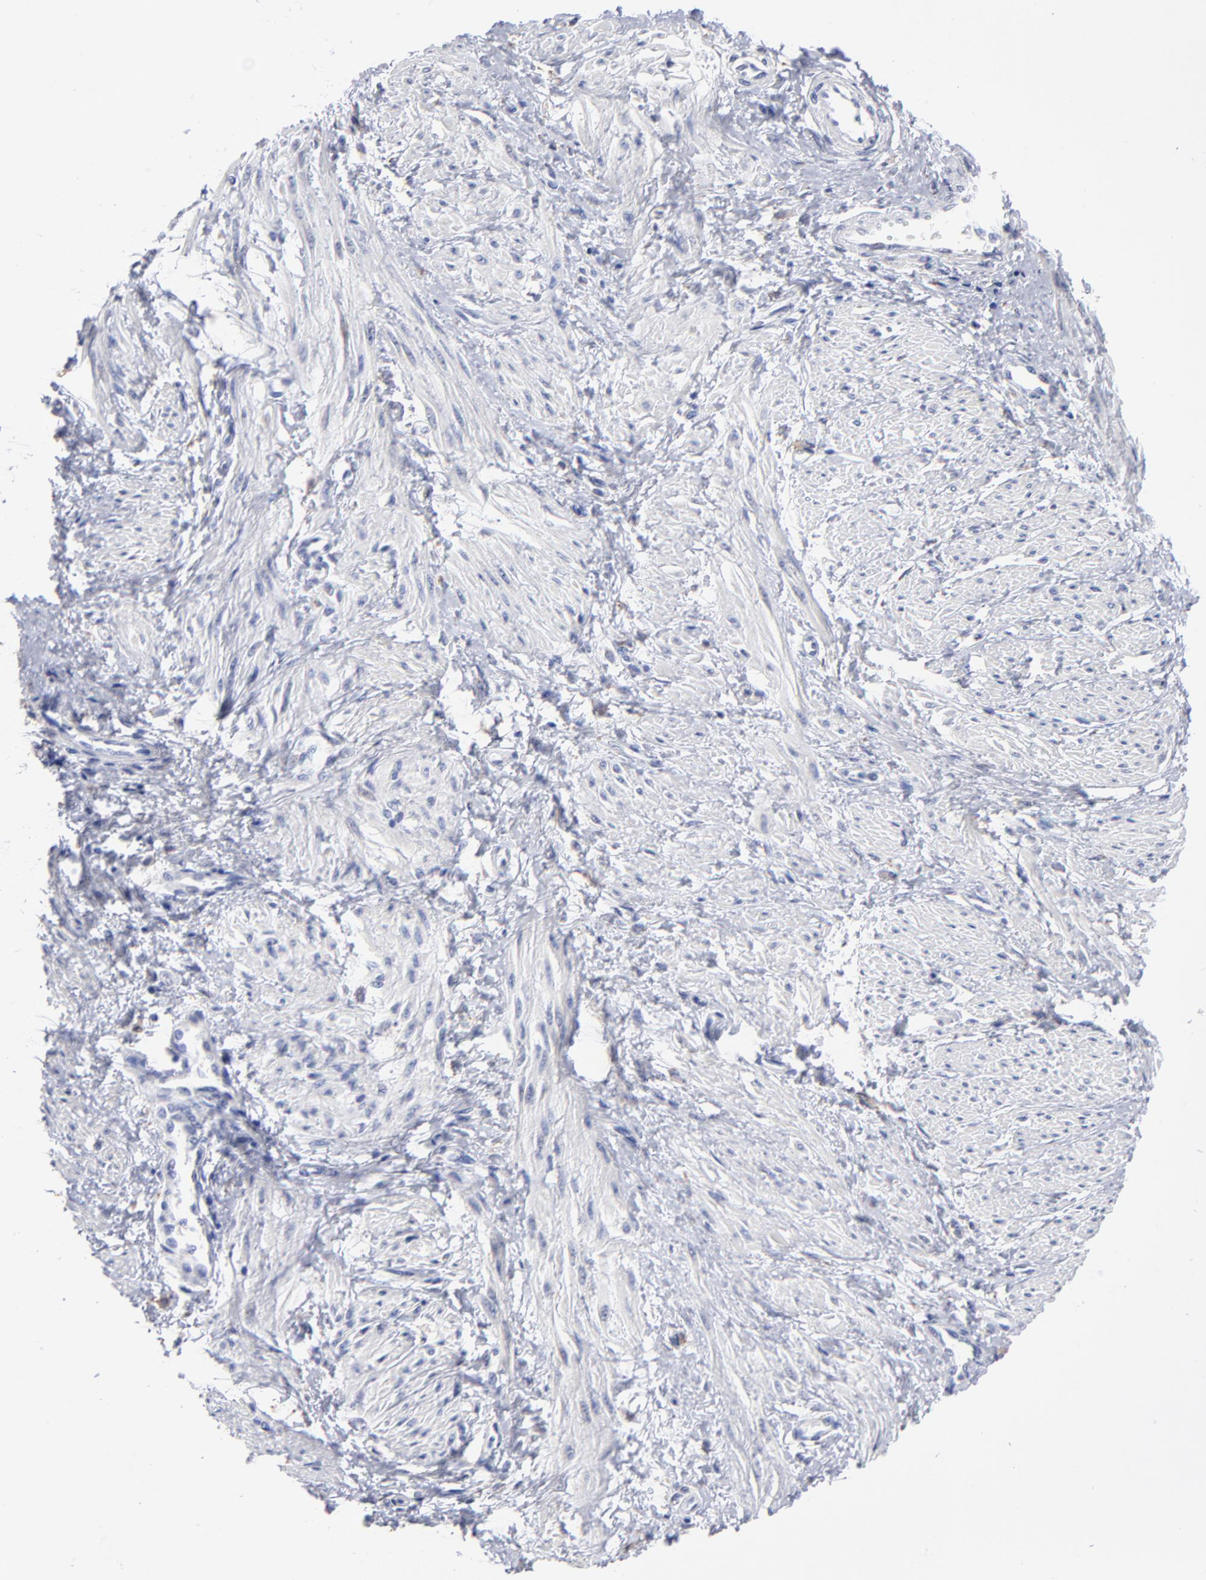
{"staining": {"intensity": "negative", "quantity": "none", "location": "none"}, "tissue": "smooth muscle", "cell_type": "Smooth muscle cells", "image_type": "normal", "snomed": [{"axis": "morphology", "description": "Normal tissue, NOS"}, {"axis": "topography", "description": "Smooth muscle"}, {"axis": "topography", "description": "Uterus"}], "caption": "Smooth muscle was stained to show a protein in brown. There is no significant expression in smooth muscle cells.", "gene": "LAT2", "patient": {"sex": "female", "age": 39}}